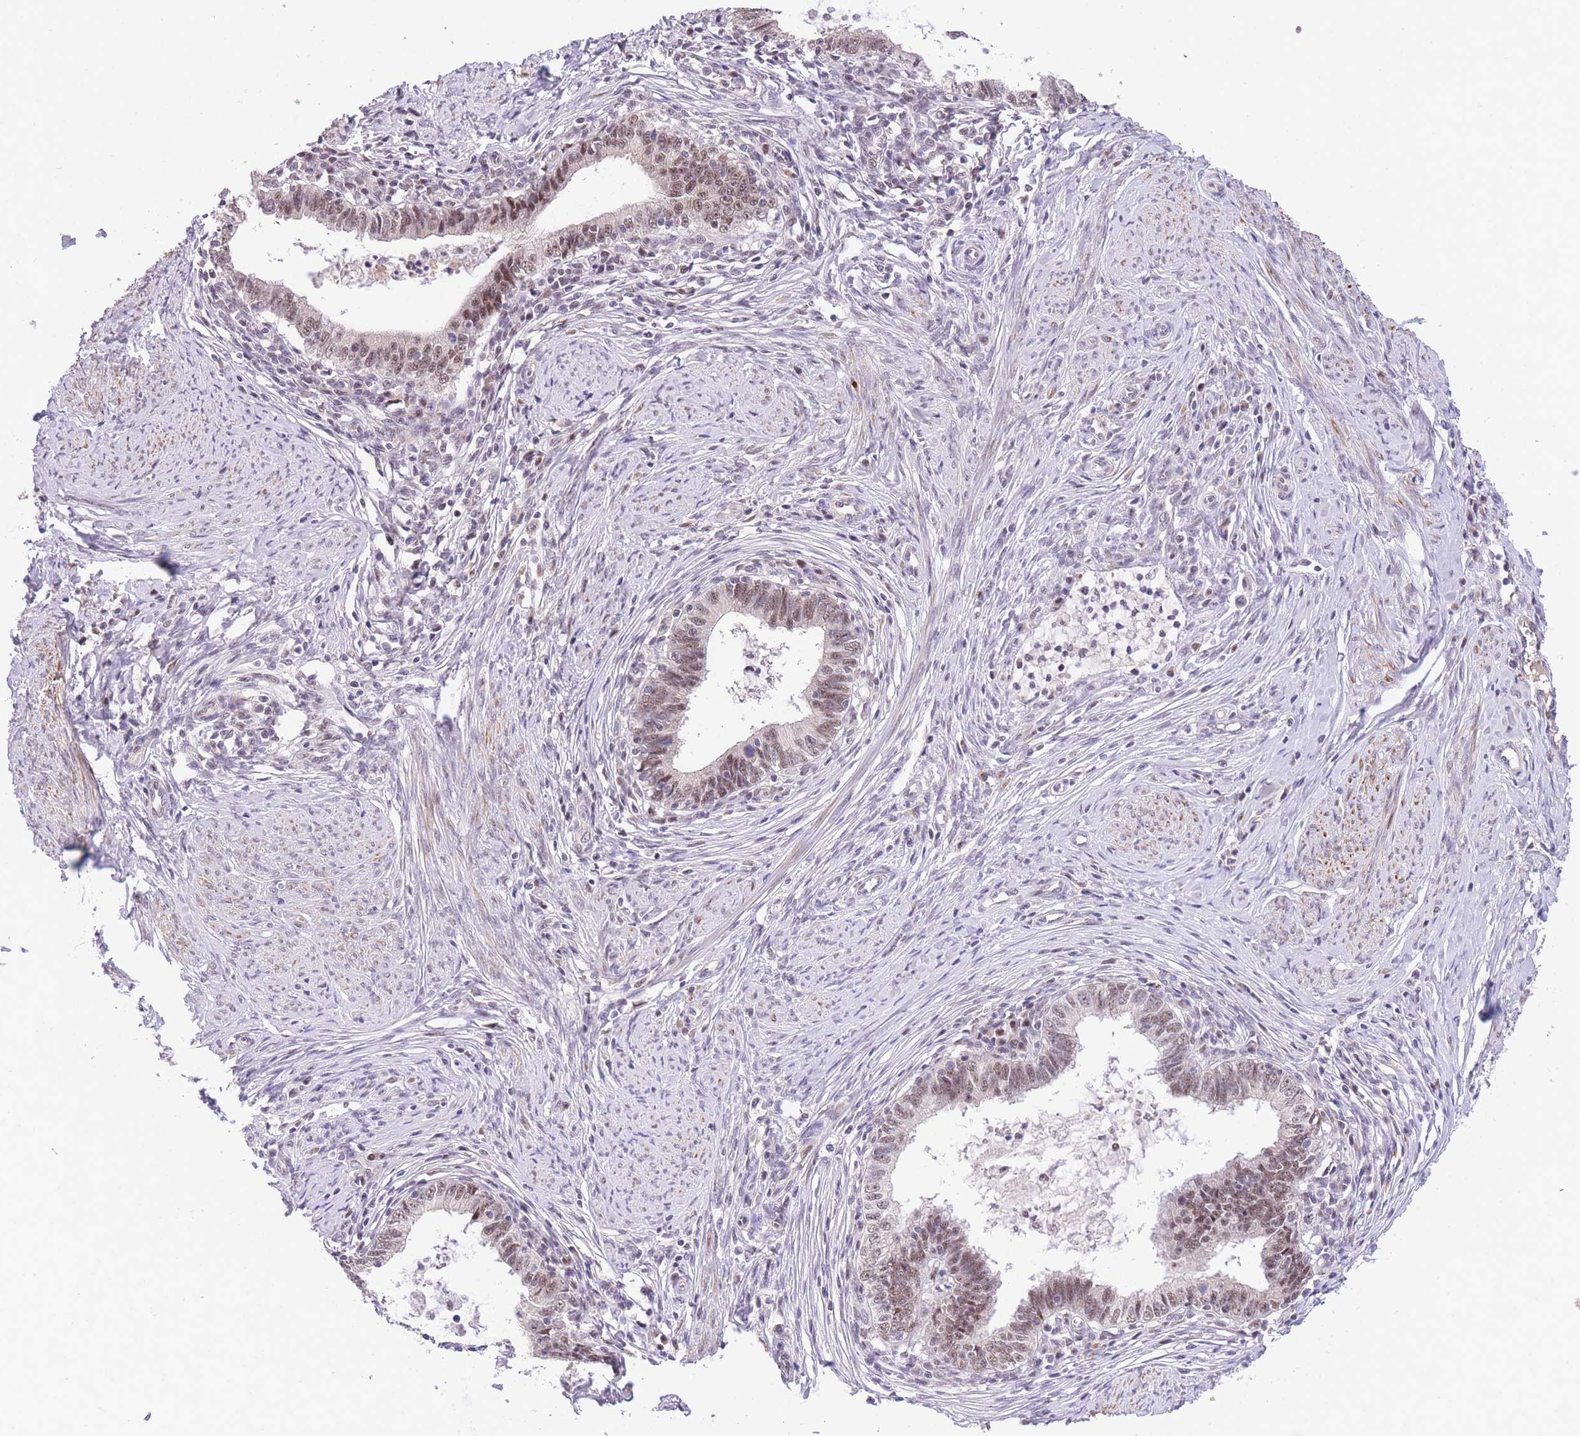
{"staining": {"intensity": "moderate", "quantity": ">75%", "location": "nuclear"}, "tissue": "cervical cancer", "cell_type": "Tumor cells", "image_type": "cancer", "snomed": [{"axis": "morphology", "description": "Adenocarcinoma, NOS"}, {"axis": "topography", "description": "Cervix"}], "caption": "Immunohistochemical staining of cervical cancer (adenocarcinoma) reveals moderate nuclear protein positivity in approximately >75% of tumor cells.", "gene": "SLC35F2", "patient": {"sex": "female", "age": 36}}